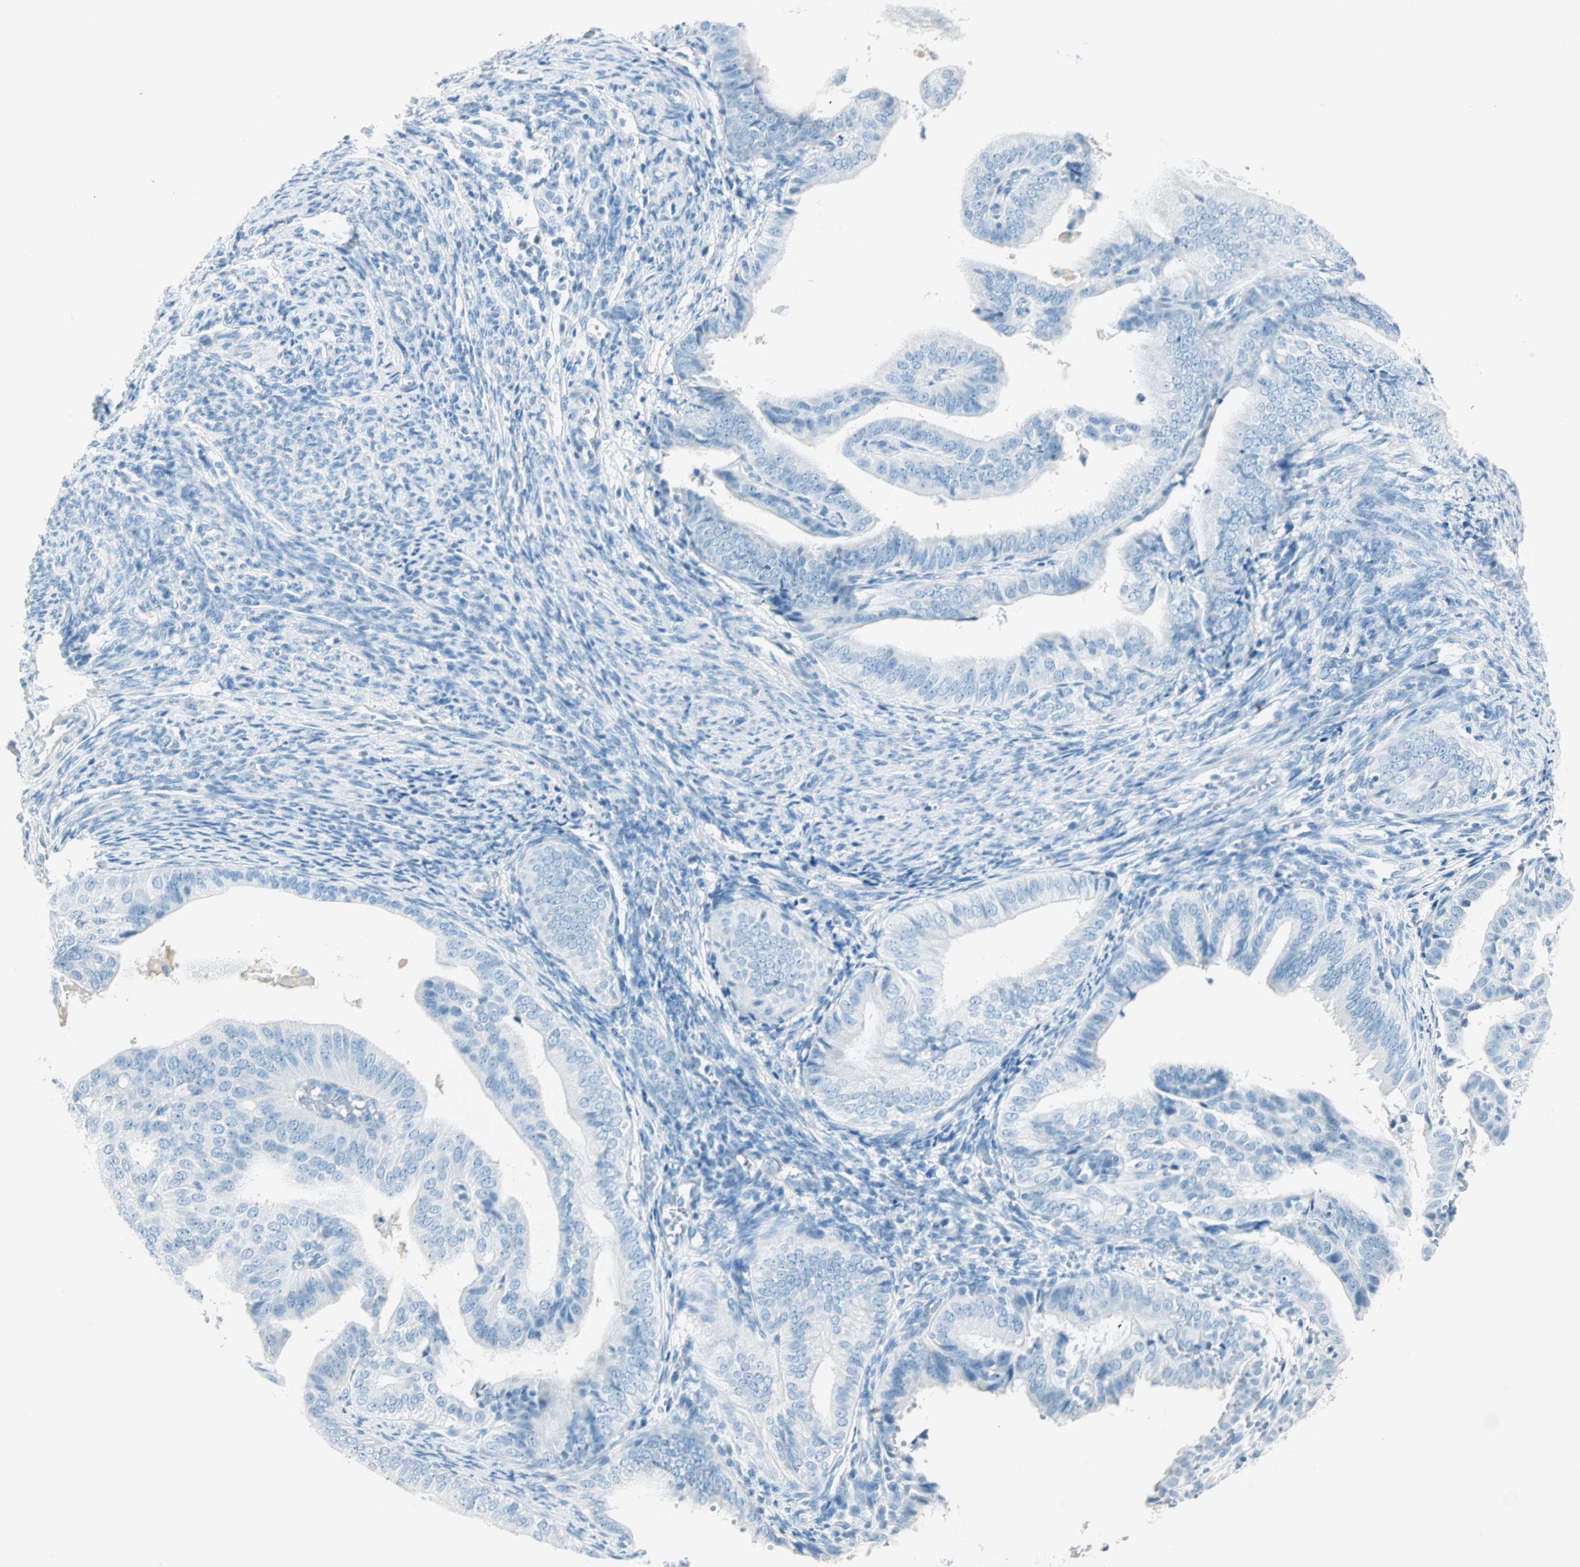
{"staining": {"intensity": "negative", "quantity": "none", "location": "none"}, "tissue": "endometrial cancer", "cell_type": "Tumor cells", "image_type": "cancer", "snomed": [{"axis": "morphology", "description": "Adenocarcinoma, NOS"}, {"axis": "topography", "description": "Endometrium"}], "caption": "High magnification brightfield microscopy of endometrial cancer (adenocarcinoma) stained with DAB (3,3'-diaminobenzidine) (brown) and counterstained with hematoxylin (blue): tumor cells show no significant expression.", "gene": "NES", "patient": {"sex": "female", "age": 58}}